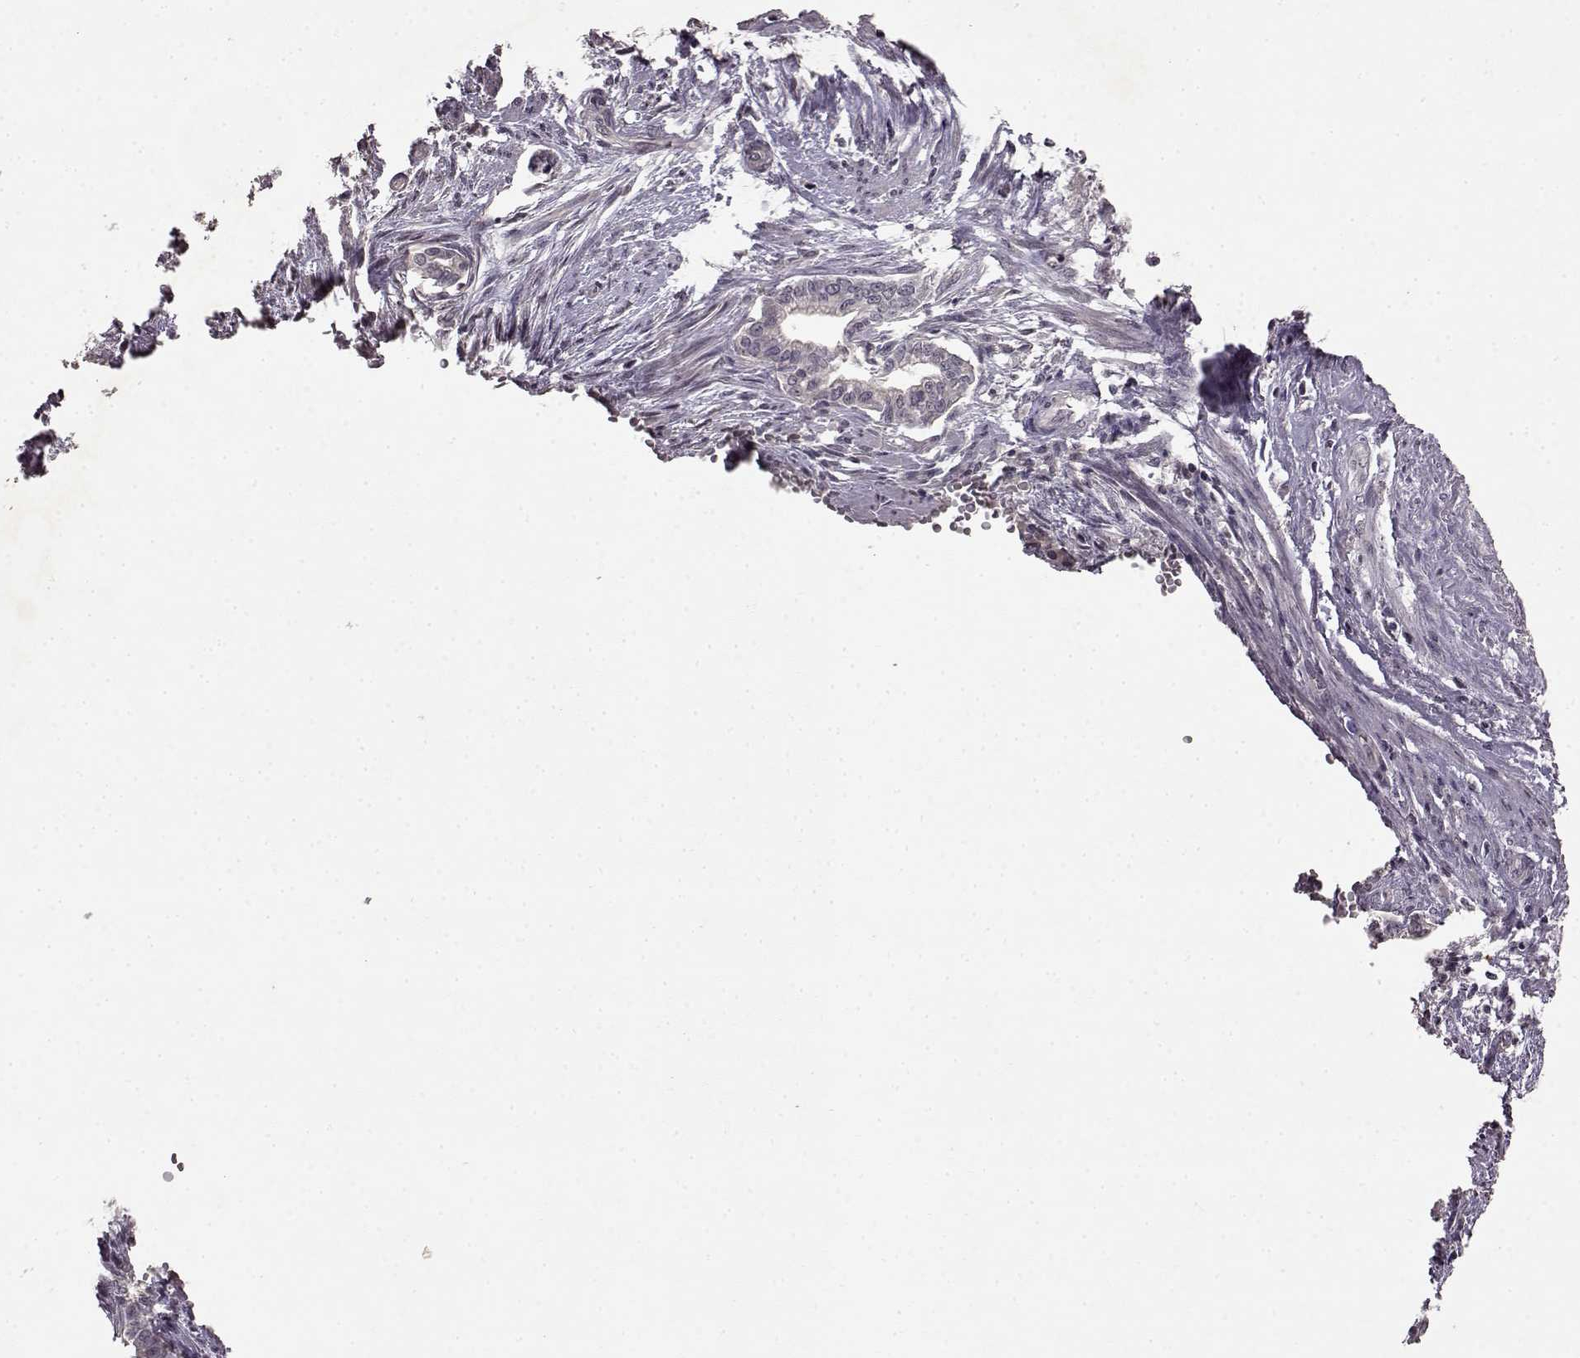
{"staining": {"intensity": "negative", "quantity": "none", "location": "none"}, "tissue": "cervical cancer", "cell_type": "Tumor cells", "image_type": "cancer", "snomed": [{"axis": "morphology", "description": "Adenocarcinoma, NOS"}, {"axis": "topography", "description": "Cervix"}], "caption": "High magnification brightfield microscopy of cervical adenocarcinoma stained with DAB (brown) and counterstained with hematoxylin (blue): tumor cells show no significant staining. Nuclei are stained in blue.", "gene": "LHB", "patient": {"sex": "female", "age": 62}}